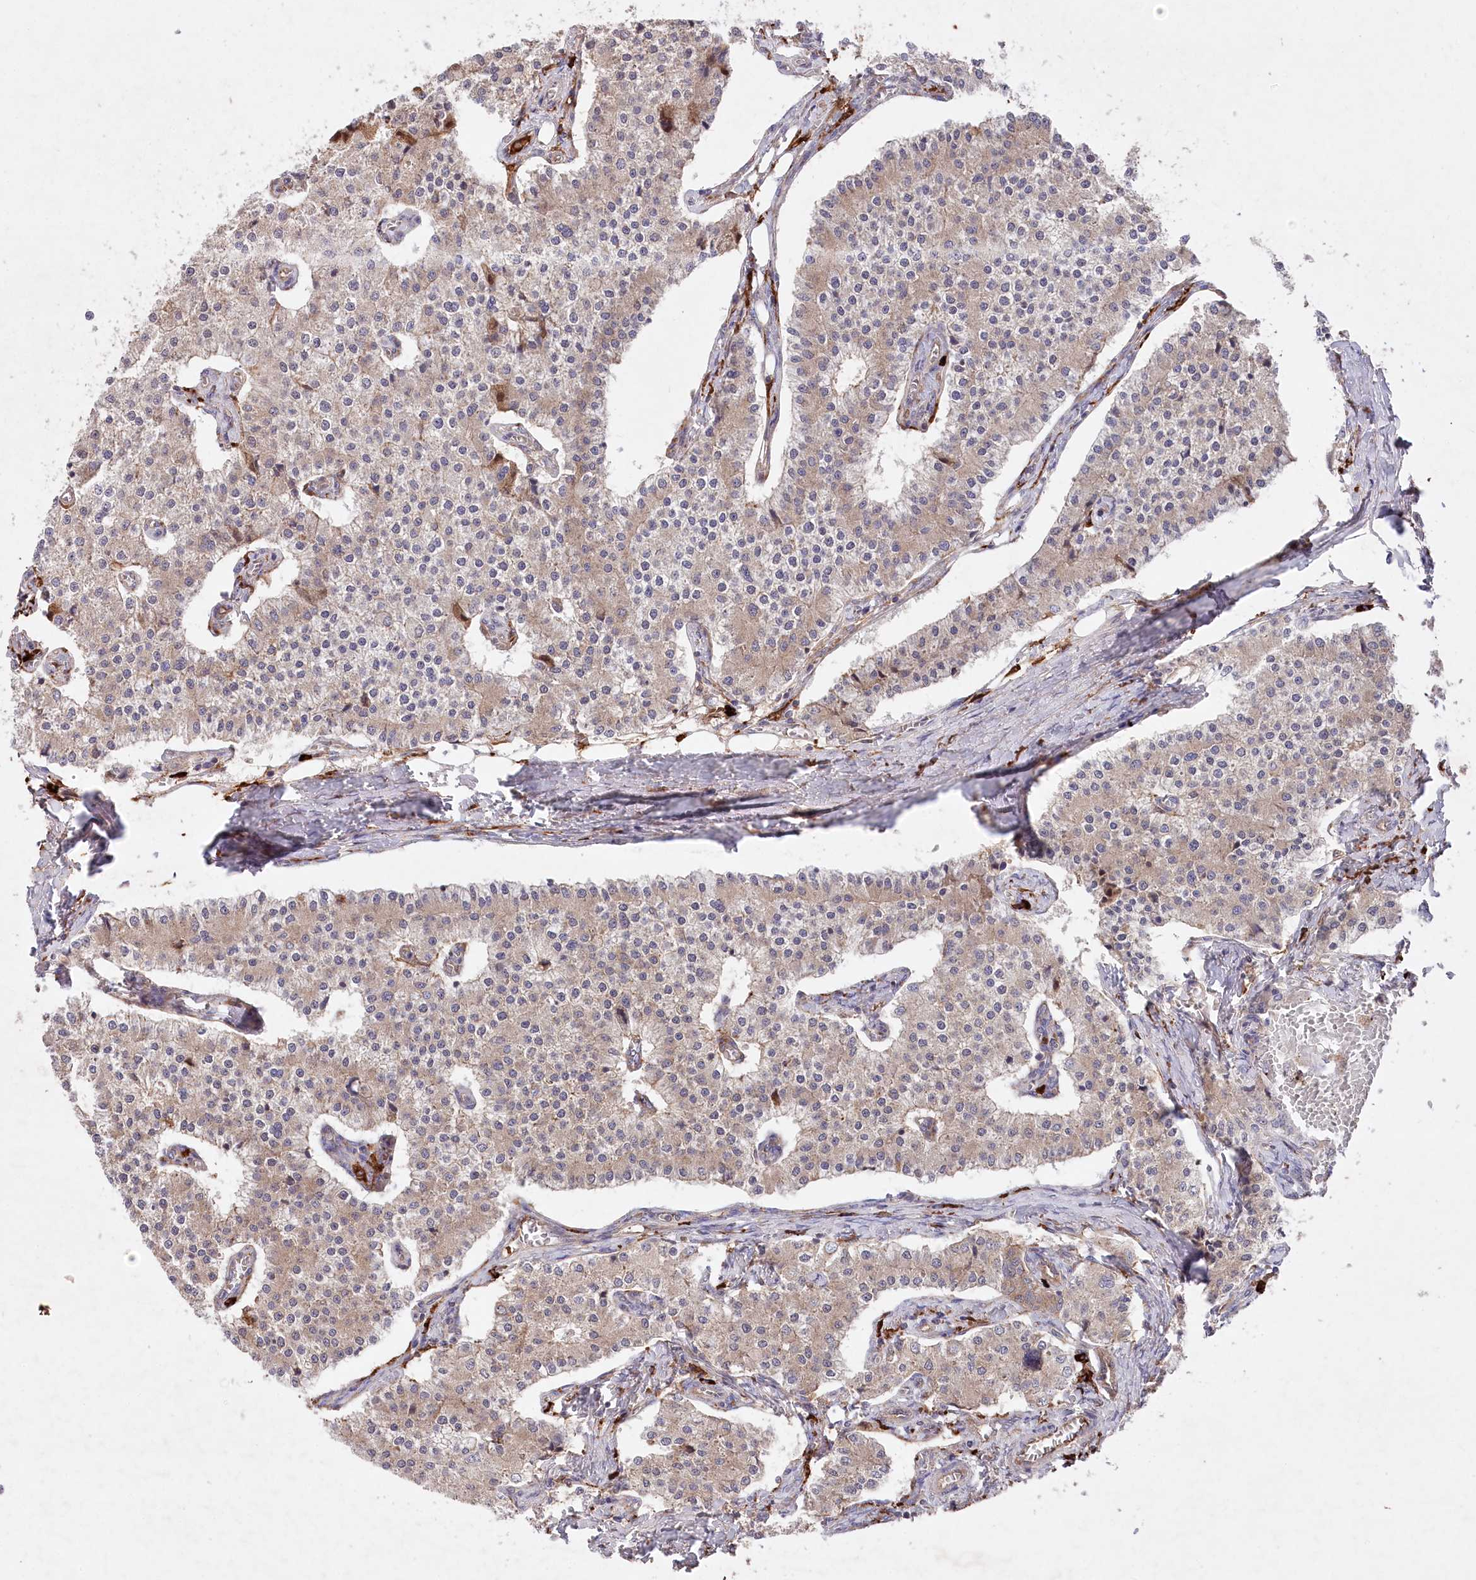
{"staining": {"intensity": "weak", "quantity": "25%-75%", "location": "cytoplasmic/membranous"}, "tissue": "carcinoid", "cell_type": "Tumor cells", "image_type": "cancer", "snomed": [{"axis": "morphology", "description": "Carcinoid, malignant, NOS"}, {"axis": "topography", "description": "Colon"}], "caption": "A brown stain shows weak cytoplasmic/membranous expression of a protein in carcinoid (malignant) tumor cells.", "gene": "PPP1R21", "patient": {"sex": "female", "age": 52}}